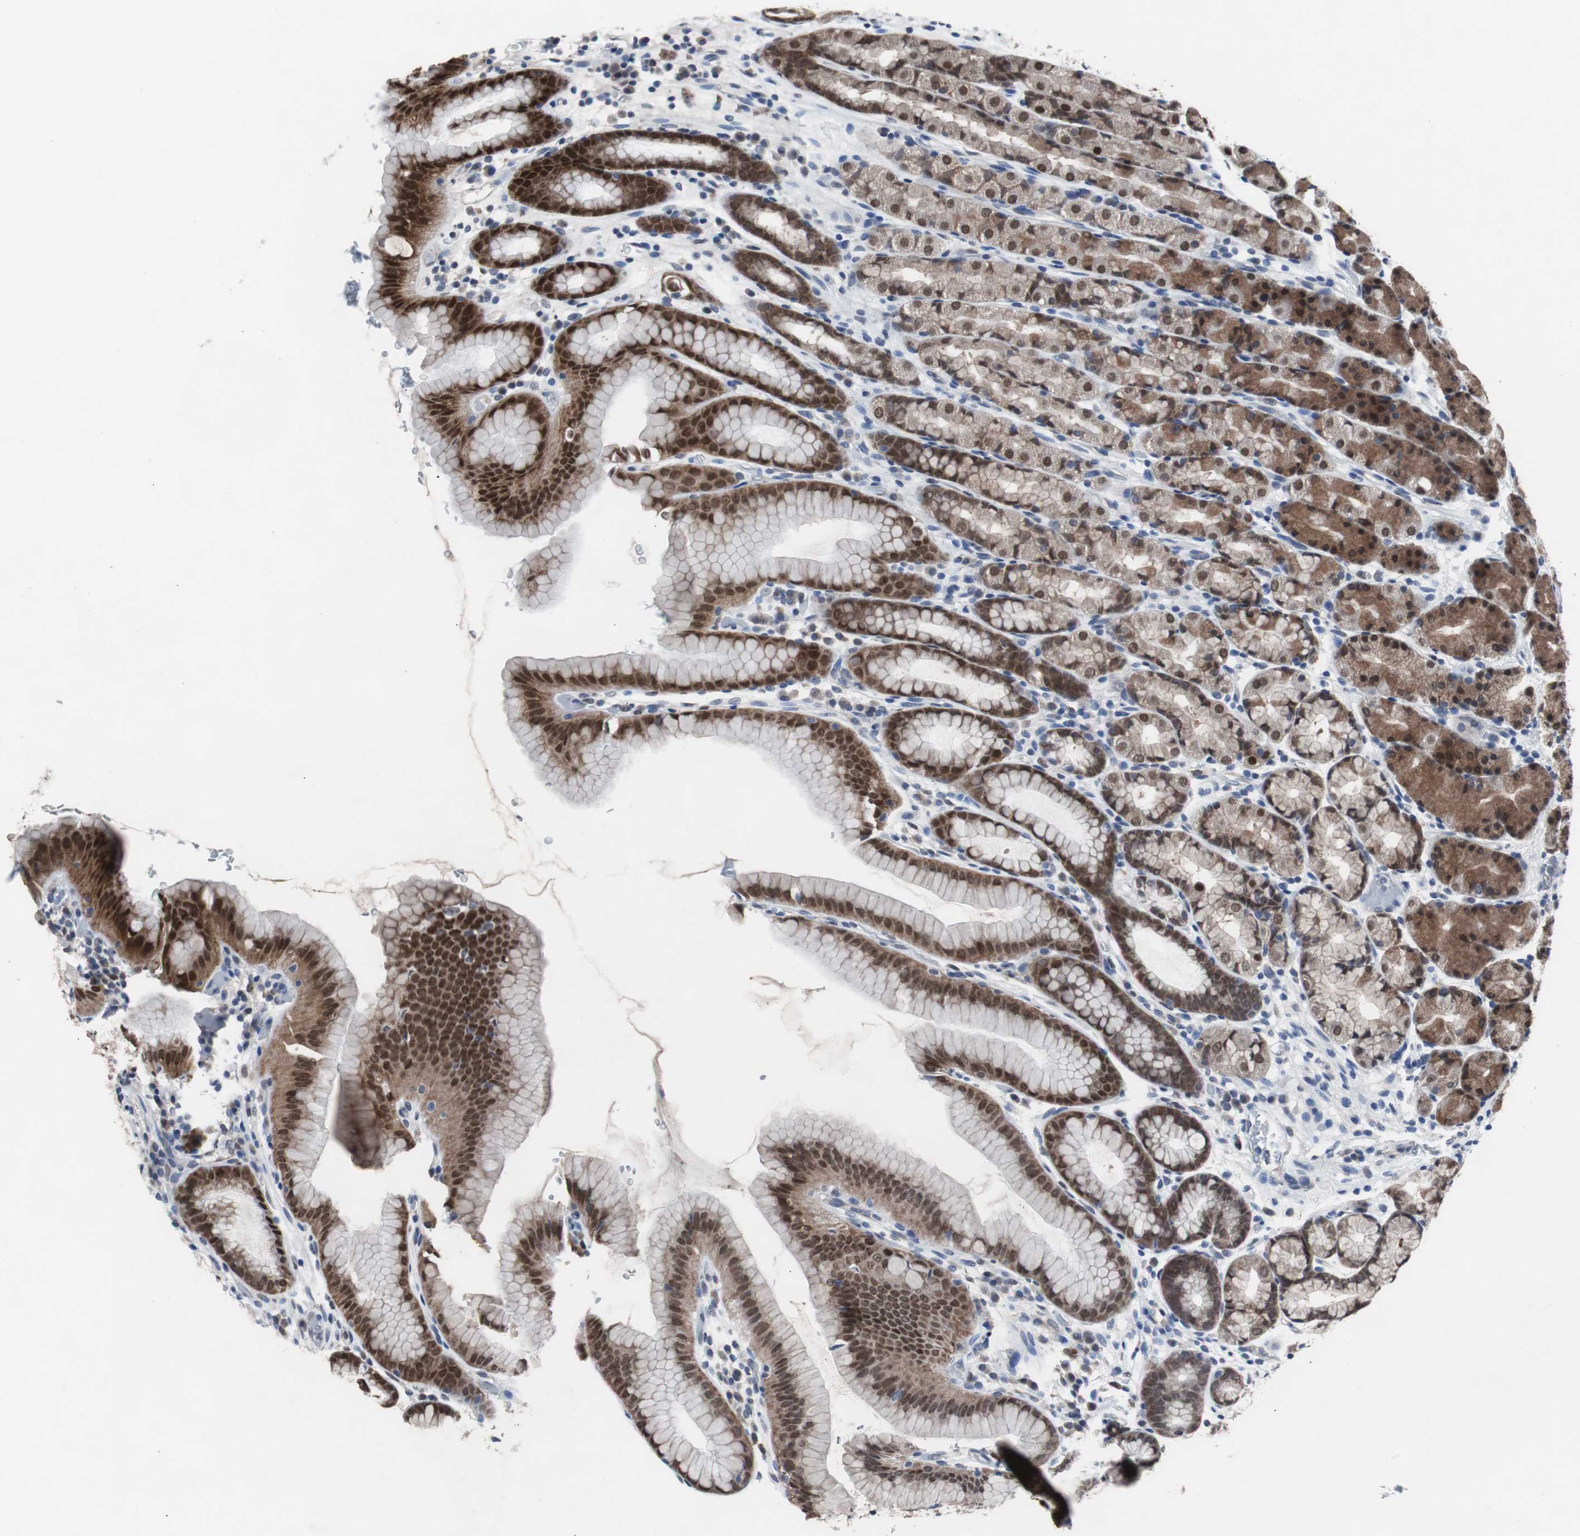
{"staining": {"intensity": "strong", "quantity": ">75%", "location": "cytoplasmic/membranous,nuclear"}, "tissue": "stomach", "cell_type": "Glandular cells", "image_type": "normal", "snomed": [{"axis": "morphology", "description": "Normal tissue, NOS"}, {"axis": "topography", "description": "Stomach, upper"}], "caption": "Glandular cells display high levels of strong cytoplasmic/membranous,nuclear expression in approximately >75% of cells in unremarkable human stomach.", "gene": "RBM47", "patient": {"sex": "male", "age": 68}}